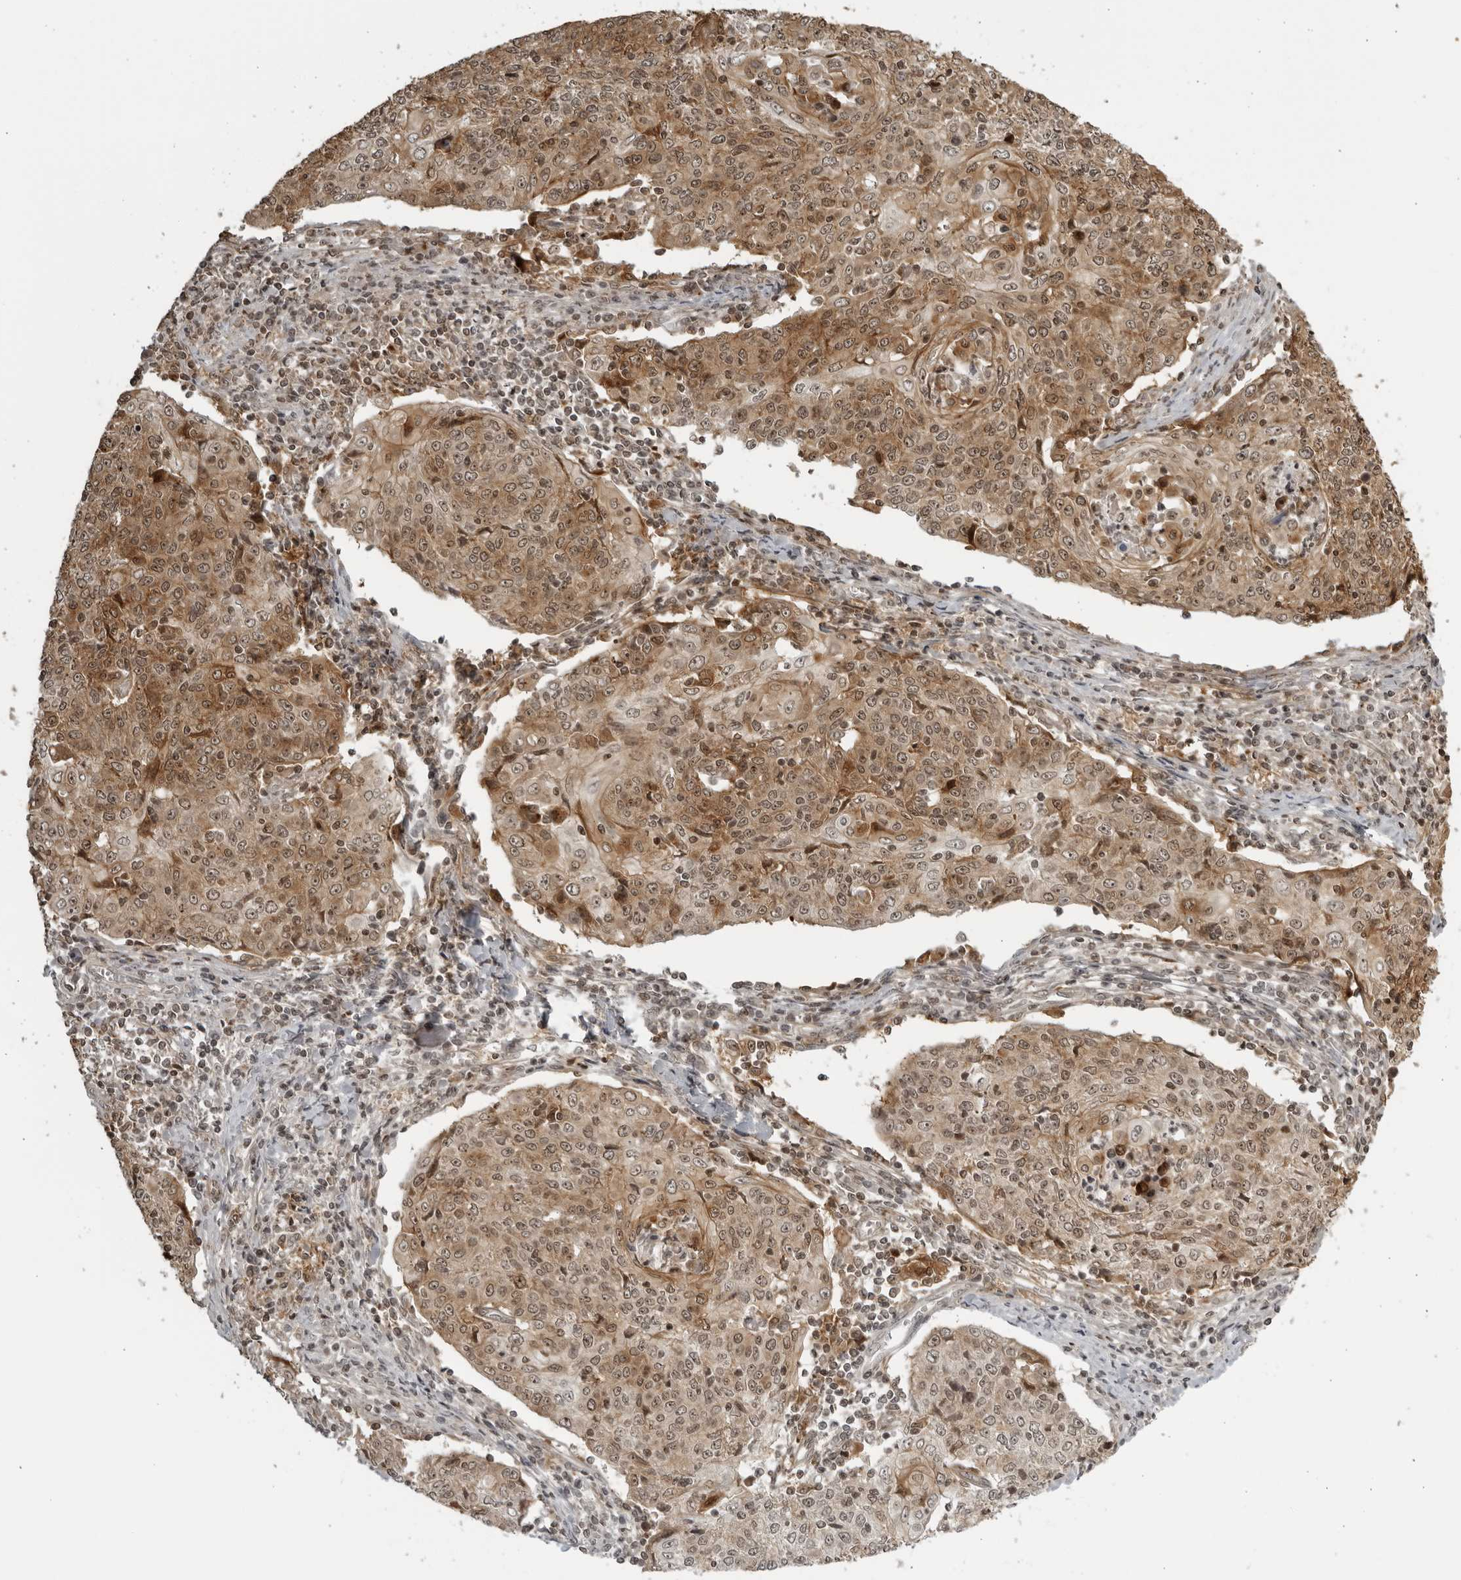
{"staining": {"intensity": "moderate", "quantity": ">75%", "location": "cytoplasmic/membranous,nuclear"}, "tissue": "cervical cancer", "cell_type": "Tumor cells", "image_type": "cancer", "snomed": [{"axis": "morphology", "description": "Squamous cell carcinoma, NOS"}, {"axis": "topography", "description": "Cervix"}], "caption": "A photomicrograph of cervical cancer stained for a protein reveals moderate cytoplasmic/membranous and nuclear brown staining in tumor cells. Immunohistochemistry stains the protein in brown and the nuclei are stained blue.", "gene": "TCF21", "patient": {"sex": "female", "age": 48}}